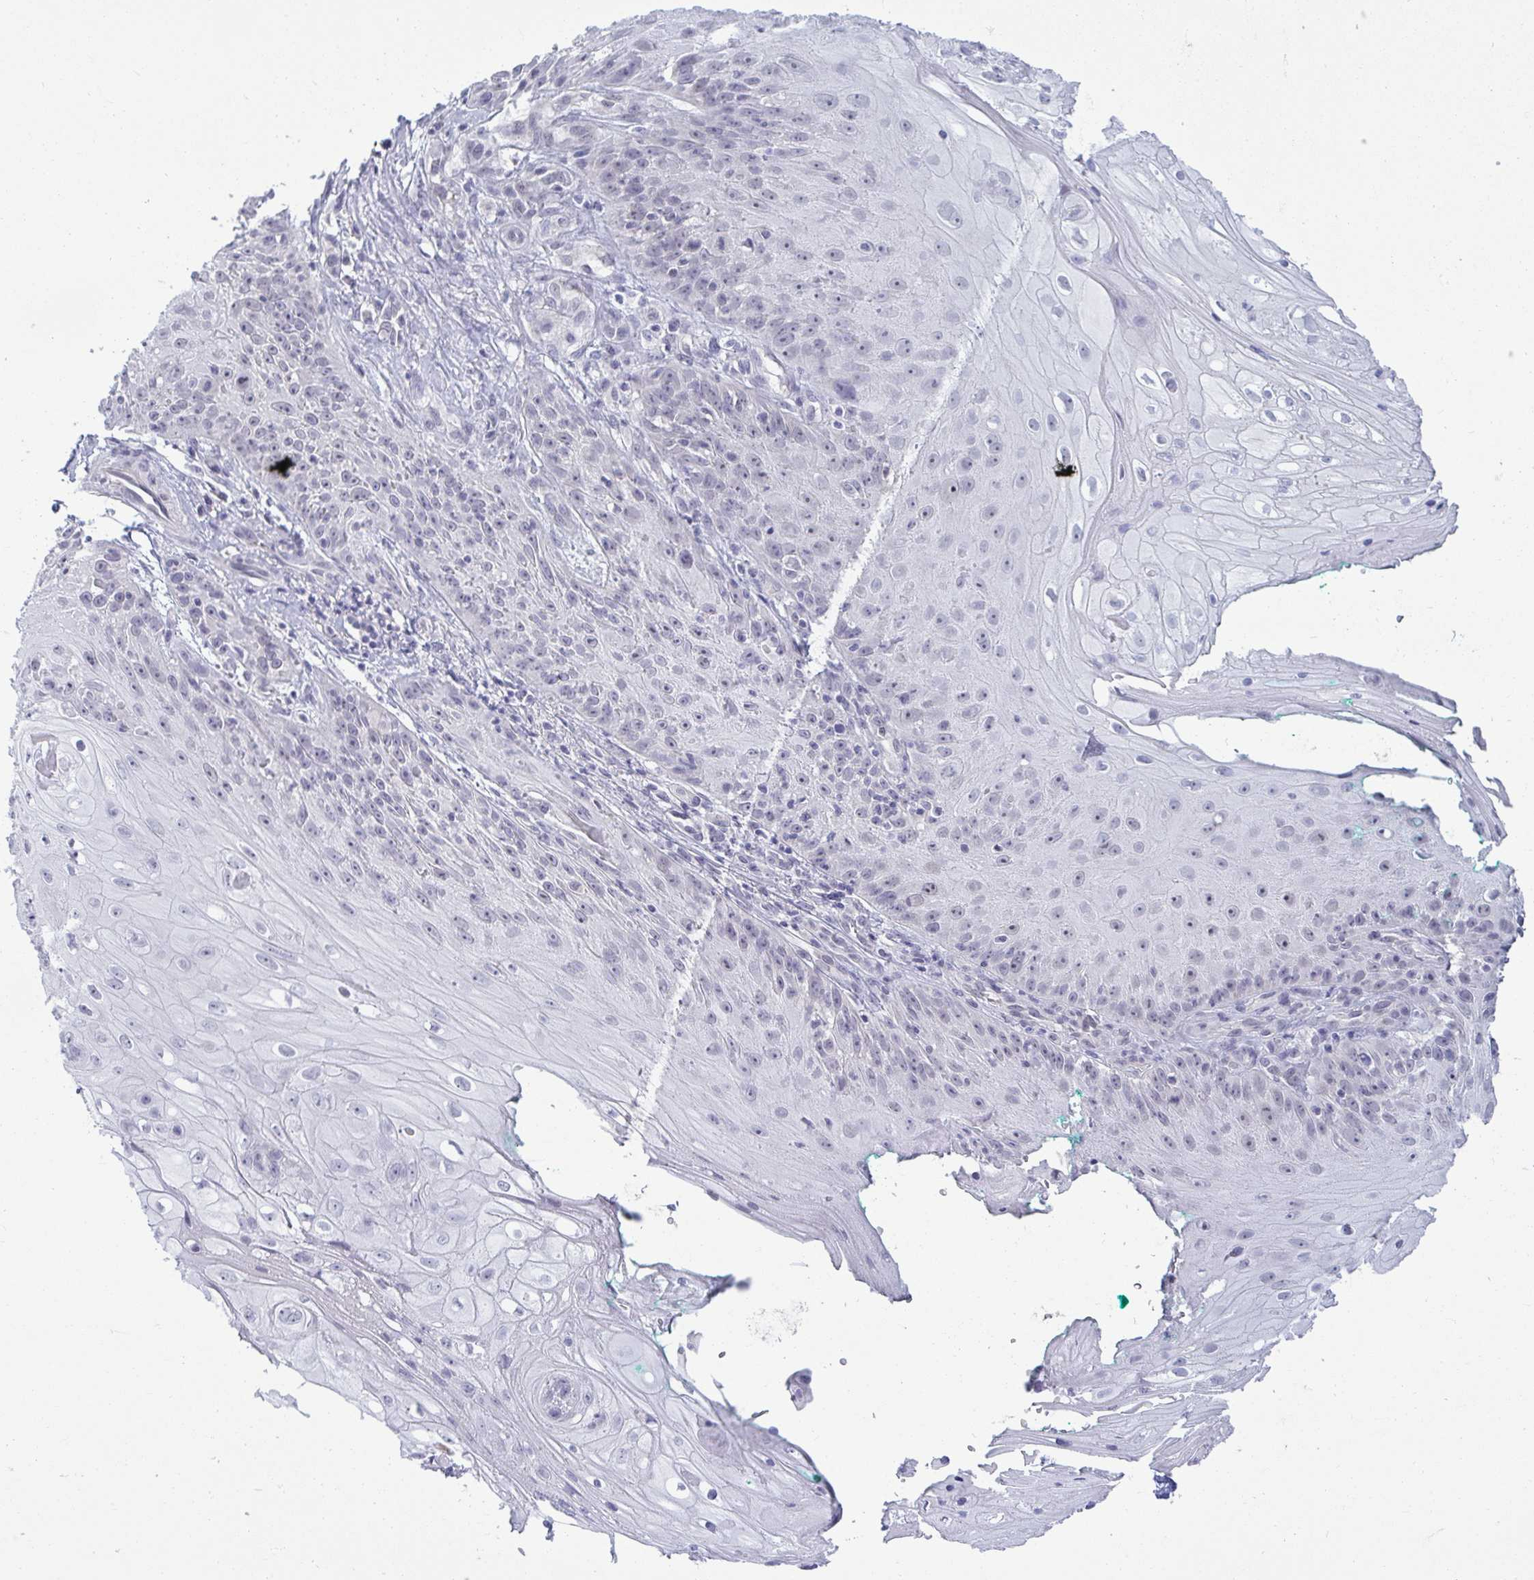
{"staining": {"intensity": "negative", "quantity": "none", "location": "none"}, "tissue": "skin cancer", "cell_type": "Tumor cells", "image_type": "cancer", "snomed": [{"axis": "morphology", "description": "Squamous cell carcinoma, NOS"}, {"axis": "topography", "description": "Skin"}, {"axis": "topography", "description": "Vulva"}], "caption": "Tumor cells are negative for protein expression in human skin cancer (squamous cell carcinoma).", "gene": "RNASEH1", "patient": {"sex": "female", "age": 76}}